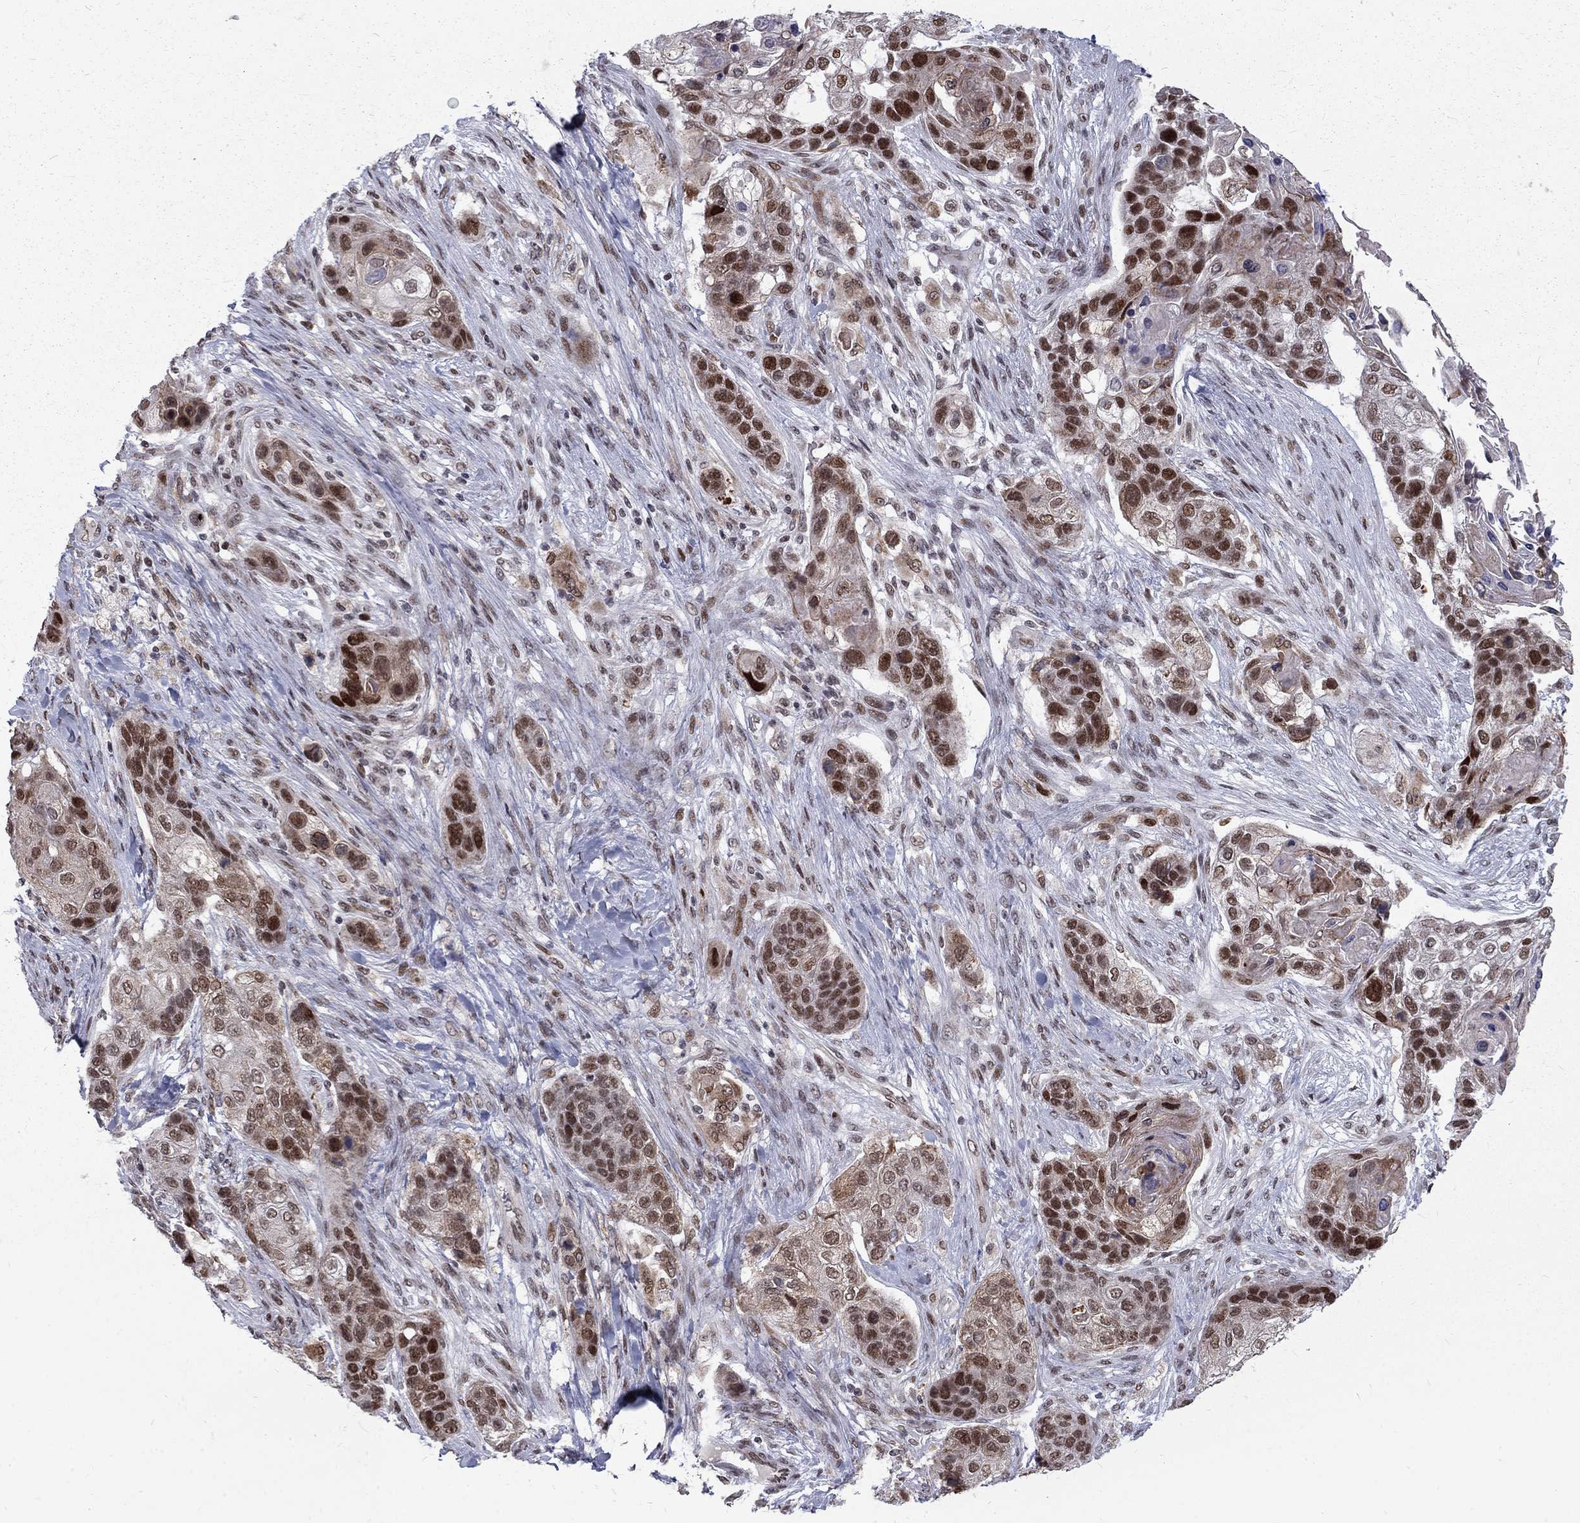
{"staining": {"intensity": "strong", "quantity": "25%-75%", "location": "nuclear"}, "tissue": "lung cancer", "cell_type": "Tumor cells", "image_type": "cancer", "snomed": [{"axis": "morphology", "description": "Squamous cell carcinoma, NOS"}, {"axis": "topography", "description": "Lung"}], "caption": "Strong nuclear staining is seen in approximately 25%-75% of tumor cells in lung cancer.", "gene": "TCEAL1", "patient": {"sex": "male", "age": 69}}